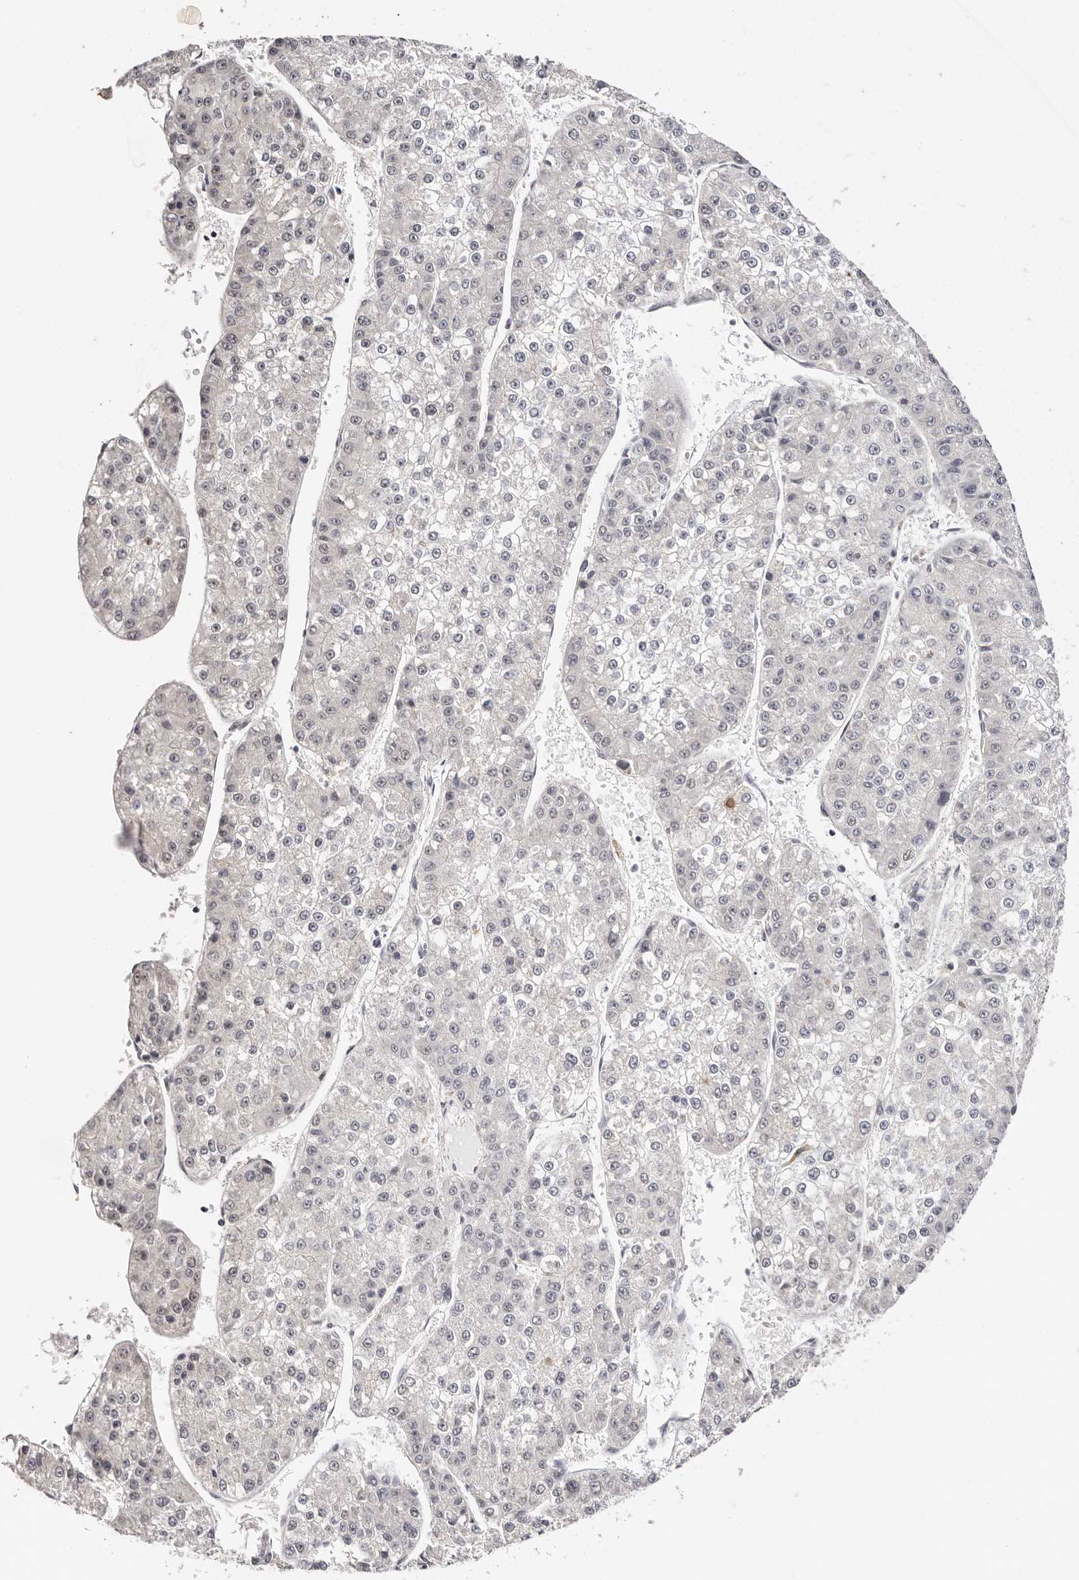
{"staining": {"intensity": "negative", "quantity": "none", "location": "none"}, "tissue": "liver cancer", "cell_type": "Tumor cells", "image_type": "cancer", "snomed": [{"axis": "morphology", "description": "Carcinoma, Hepatocellular, NOS"}, {"axis": "topography", "description": "Liver"}], "caption": "Immunohistochemical staining of liver cancer (hepatocellular carcinoma) shows no significant positivity in tumor cells.", "gene": "TYW3", "patient": {"sex": "female", "age": 73}}